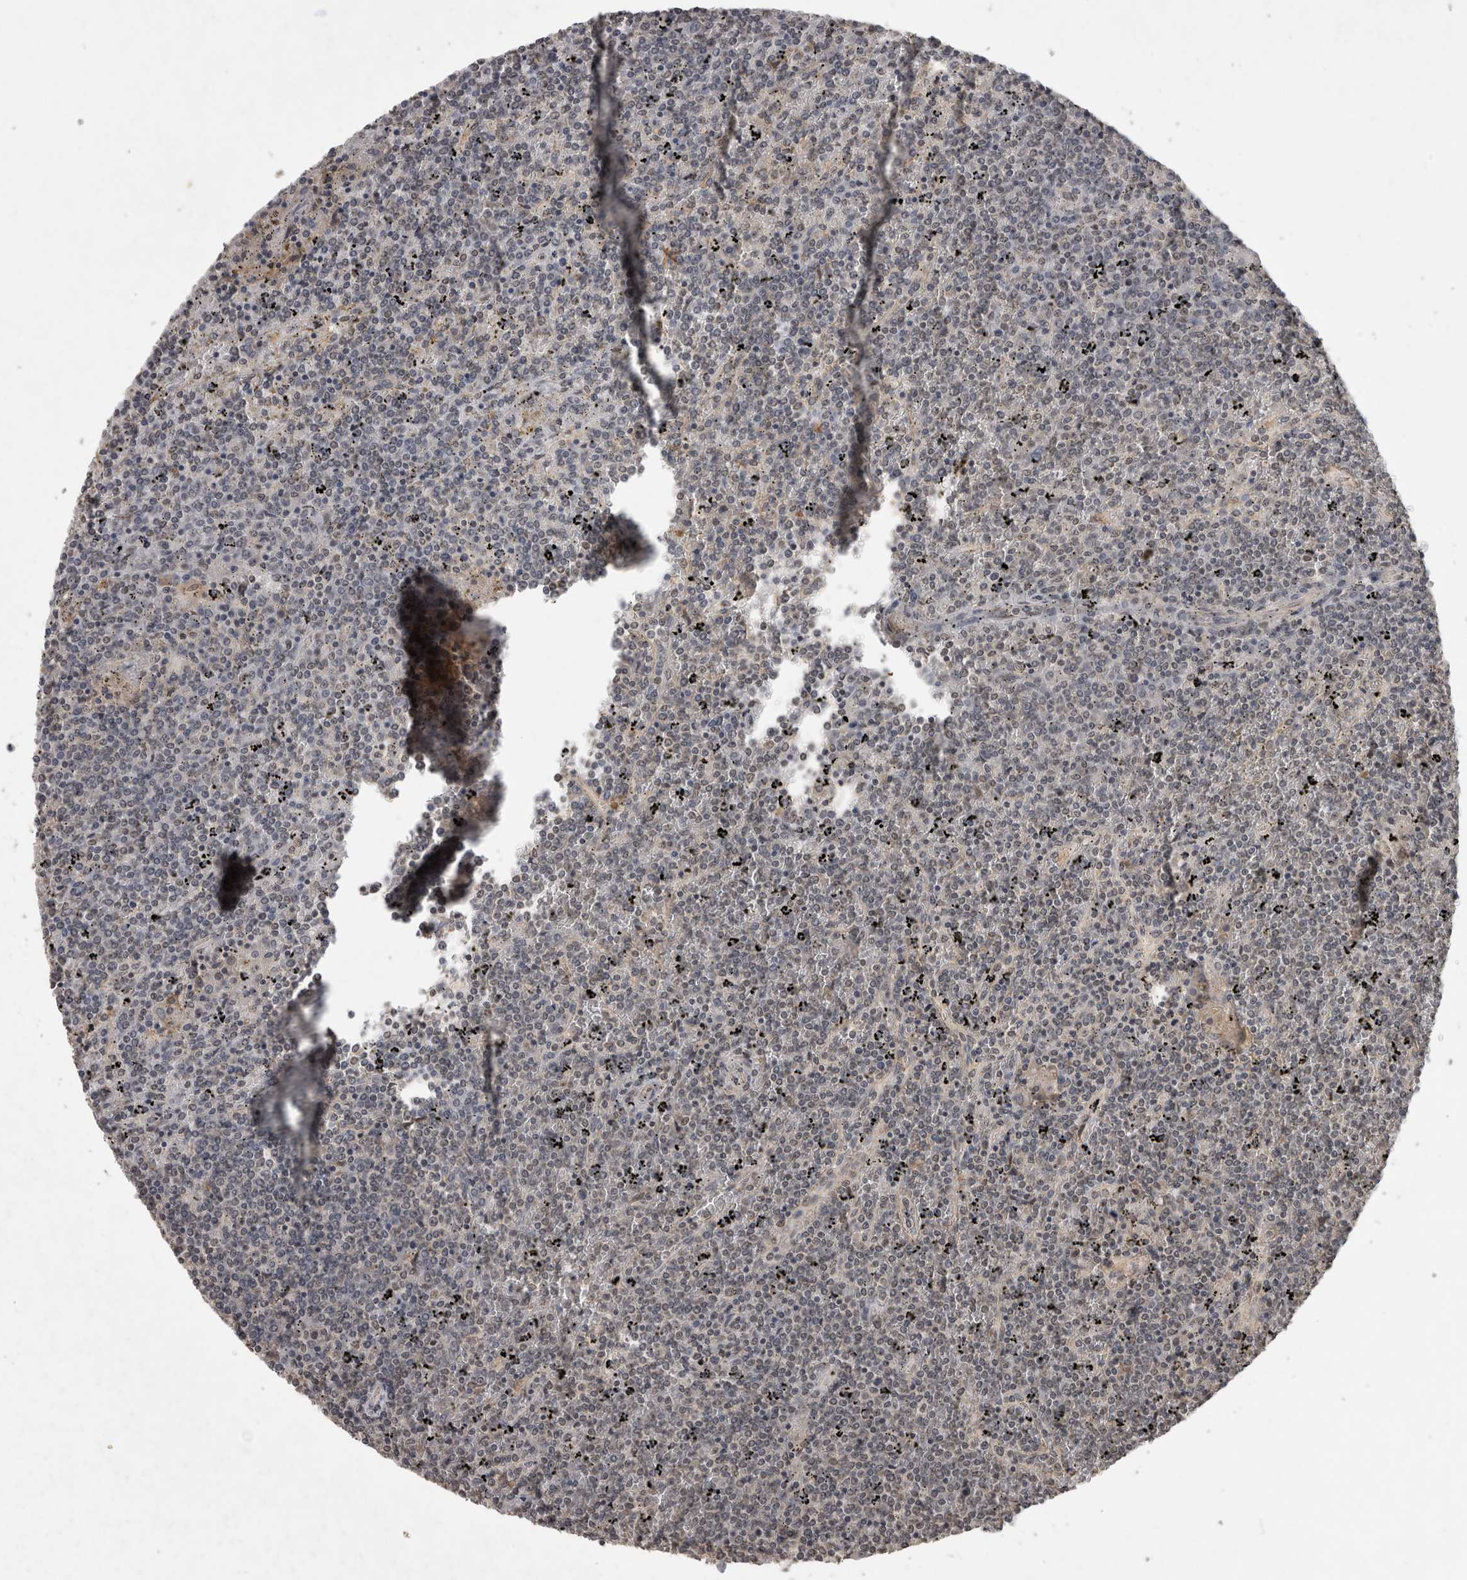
{"staining": {"intensity": "weak", "quantity": "<25%", "location": "cytoplasmic/membranous,nuclear"}, "tissue": "lymphoma", "cell_type": "Tumor cells", "image_type": "cancer", "snomed": [{"axis": "morphology", "description": "Malignant lymphoma, non-Hodgkin's type, Low grade"}, {"axis": "topography", "description": "Spleen"}], "caption": "Lymphoma was stained to show a protein in brown. There is no significant staining in tumor cells.", "gene": "RHPN1", "patient": {"sex": "female", "age": 19}}